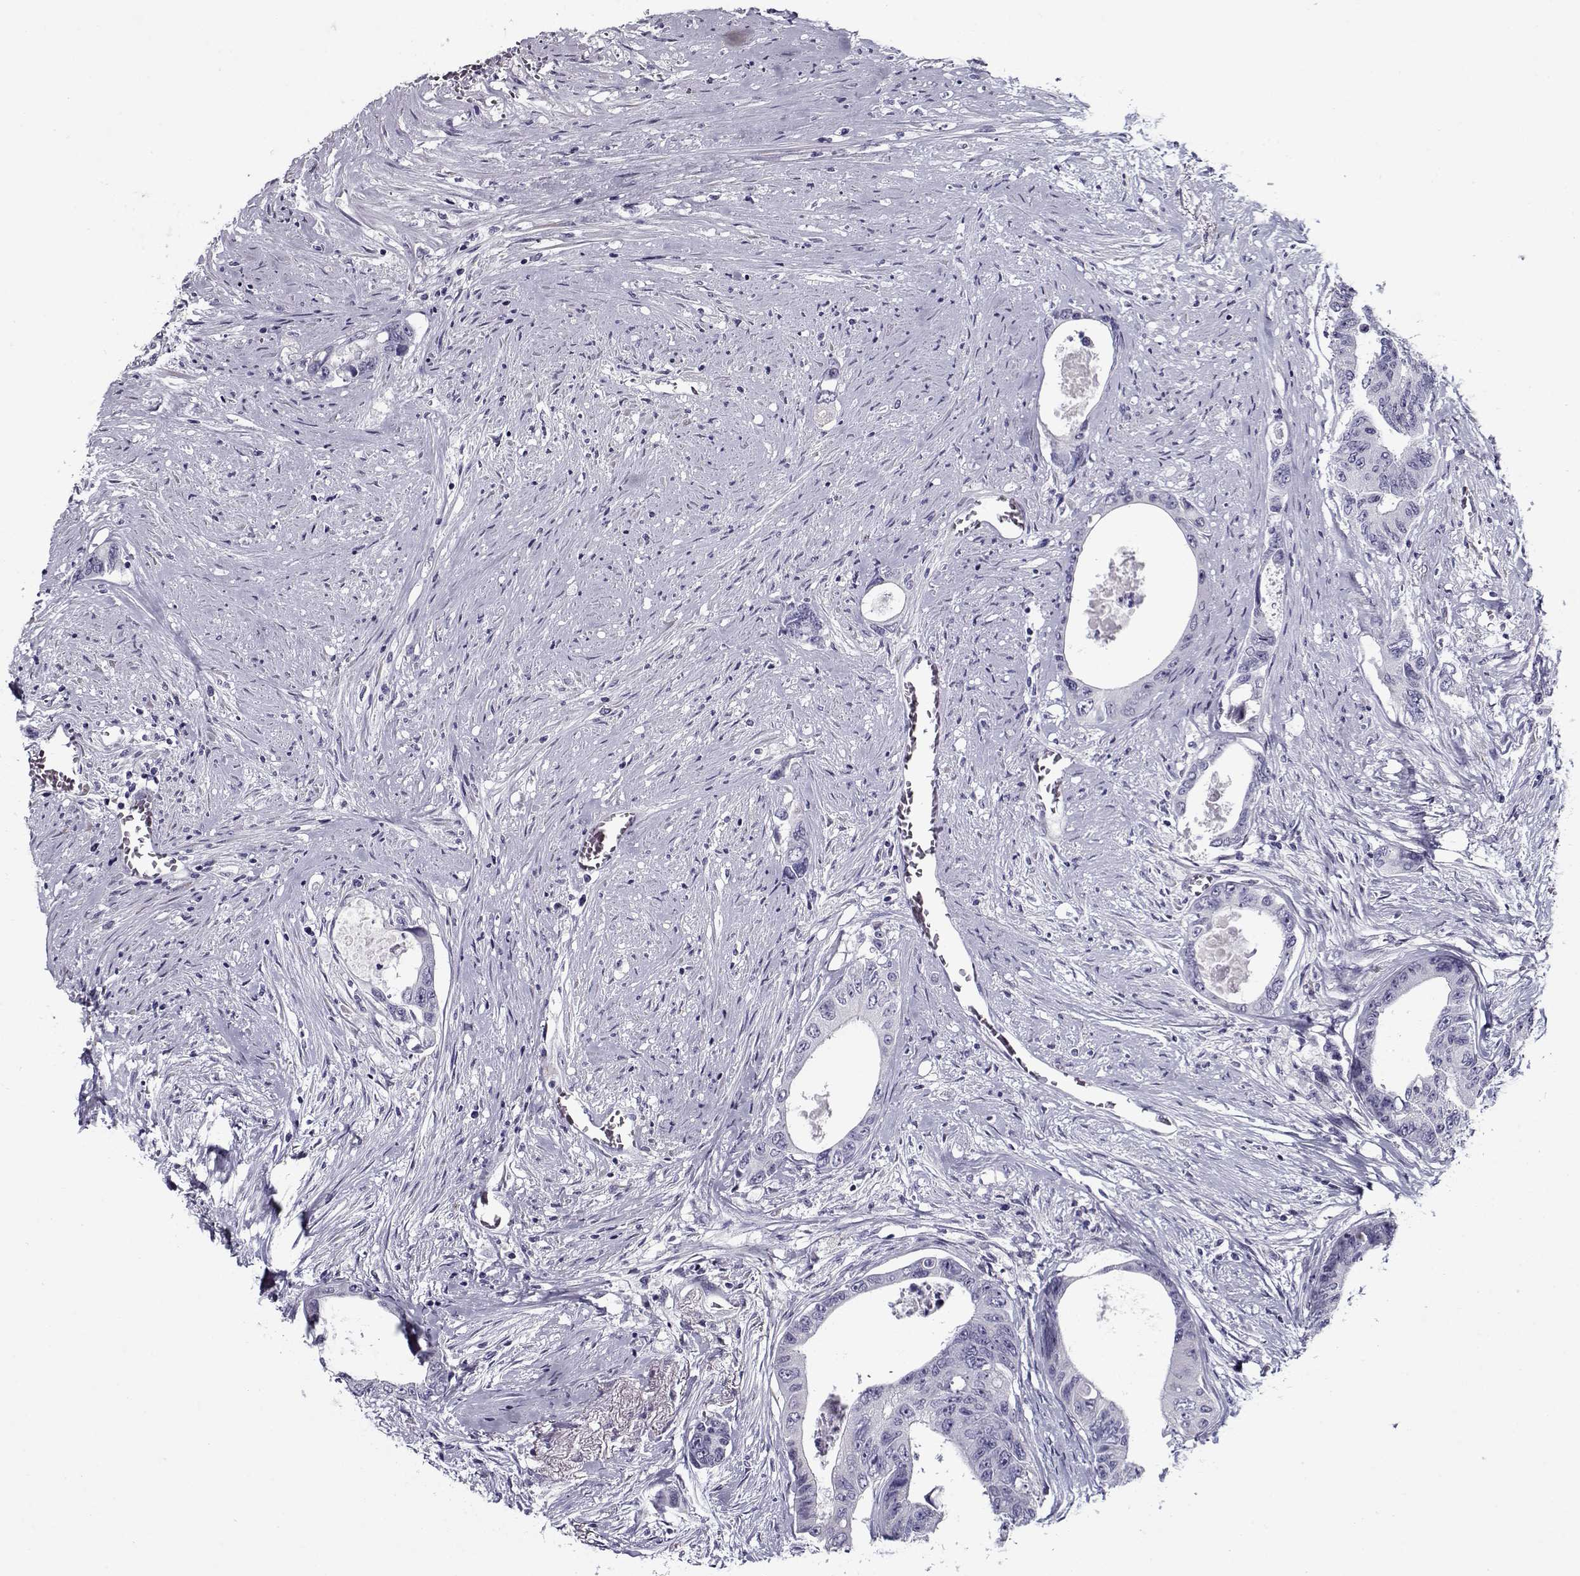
{"staining": {"intensity": "negative", "quantity": "none", "location": "none"}, "tissue": "colorectal cancer", "cell_type": "Tumor cells", "image_type": "cancer", "snomed": [{"axis": "morphology", "description": "Adenocarcinoma, NOS"}, {"axis": "topography", "description": "Rectum"}], "caption": "Protein analysis of colorectal cancer (adenocarcinoma) reveals no significant expression in tumor cells.", "gene": "GAGE2A", "patient": {"sex": "male", "age": 59}}